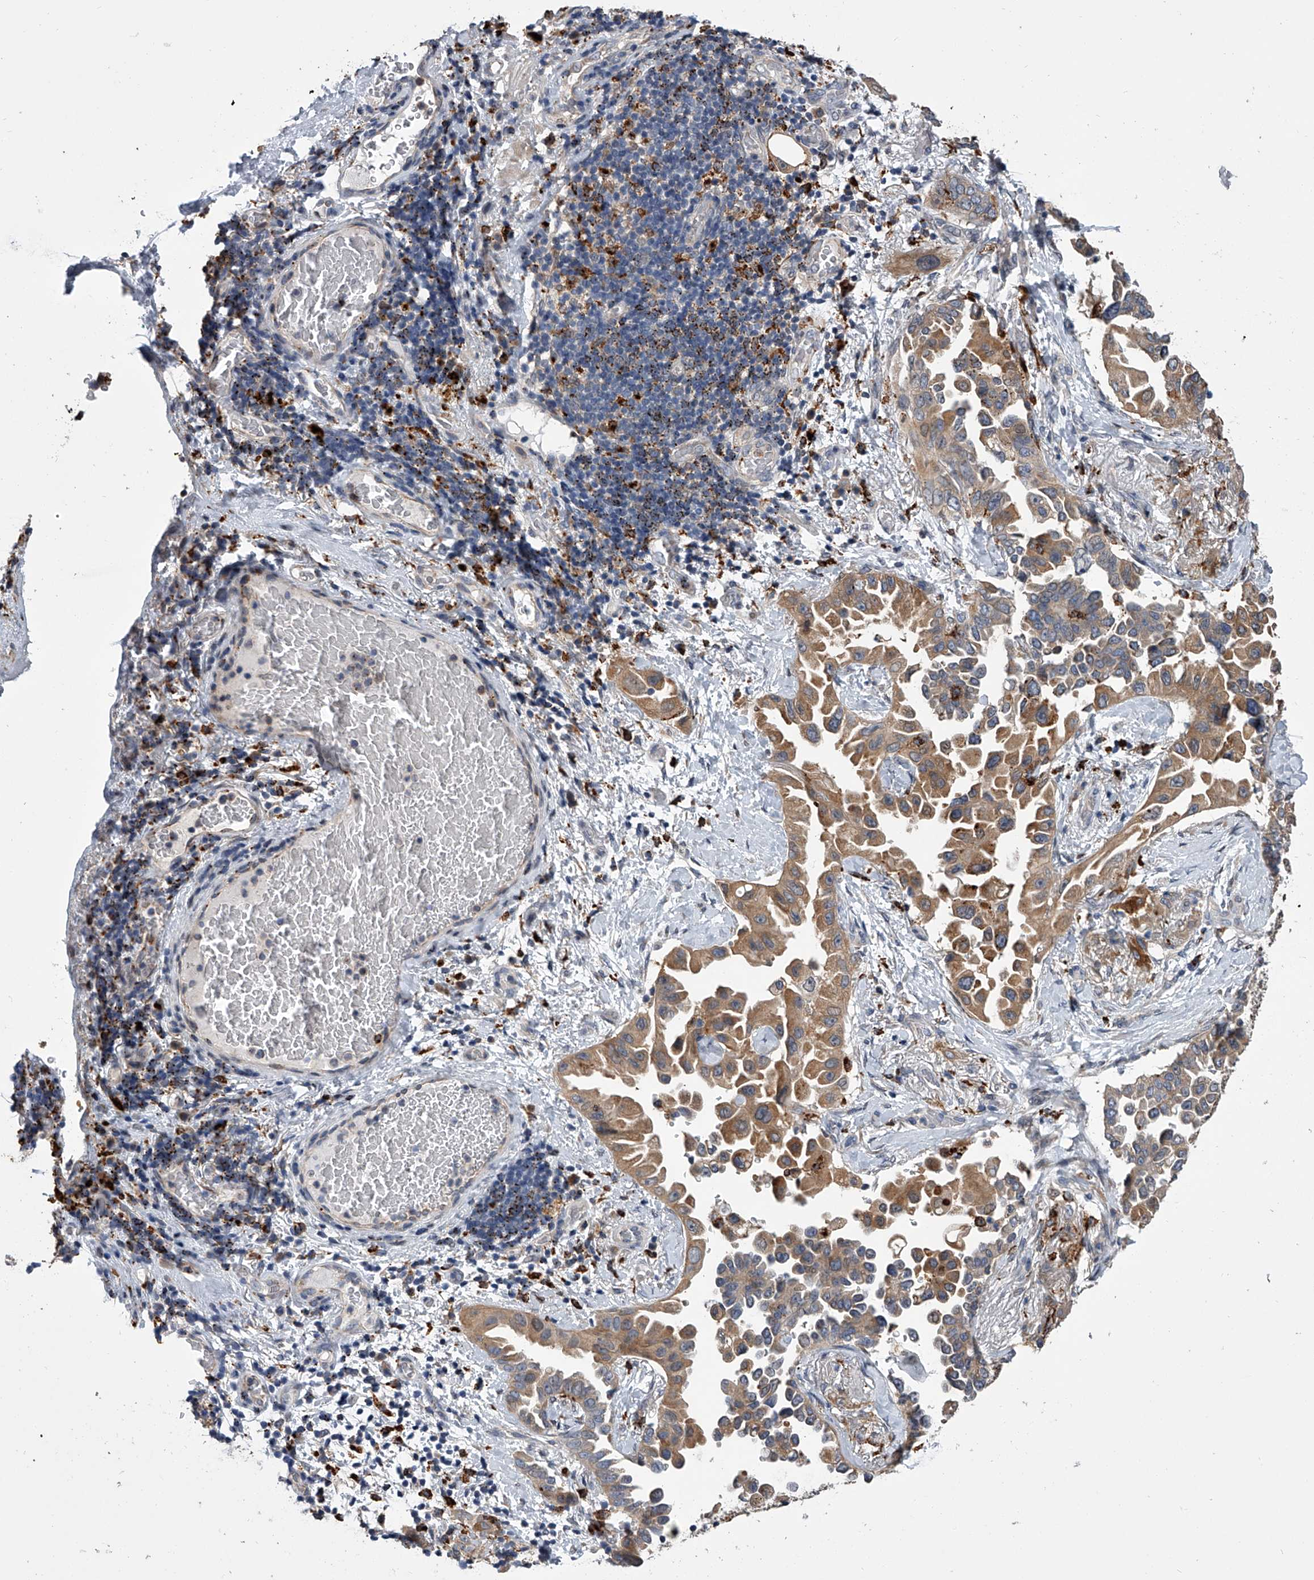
{"staining": {"intensity": "moderate", "quantity": ">75%", "location": "cytoplasmic/membranous"}, "tissue": "lung cancer", "cell_type": "Tumor cells", "image_type": "cancer", "snomed": [{"axis": "morphology", "description": "Adenocarcinoma, NOS"}, {"axis": "topography", "description": "Lung"}], "caption": "A histopathology image of lung cancer stained for a protein demonstrates moderate cytoplasmic/membranous brown staining in tumor cells.", "gene": "TRIM8", "patient": {"sex": "female", "age": 67}}